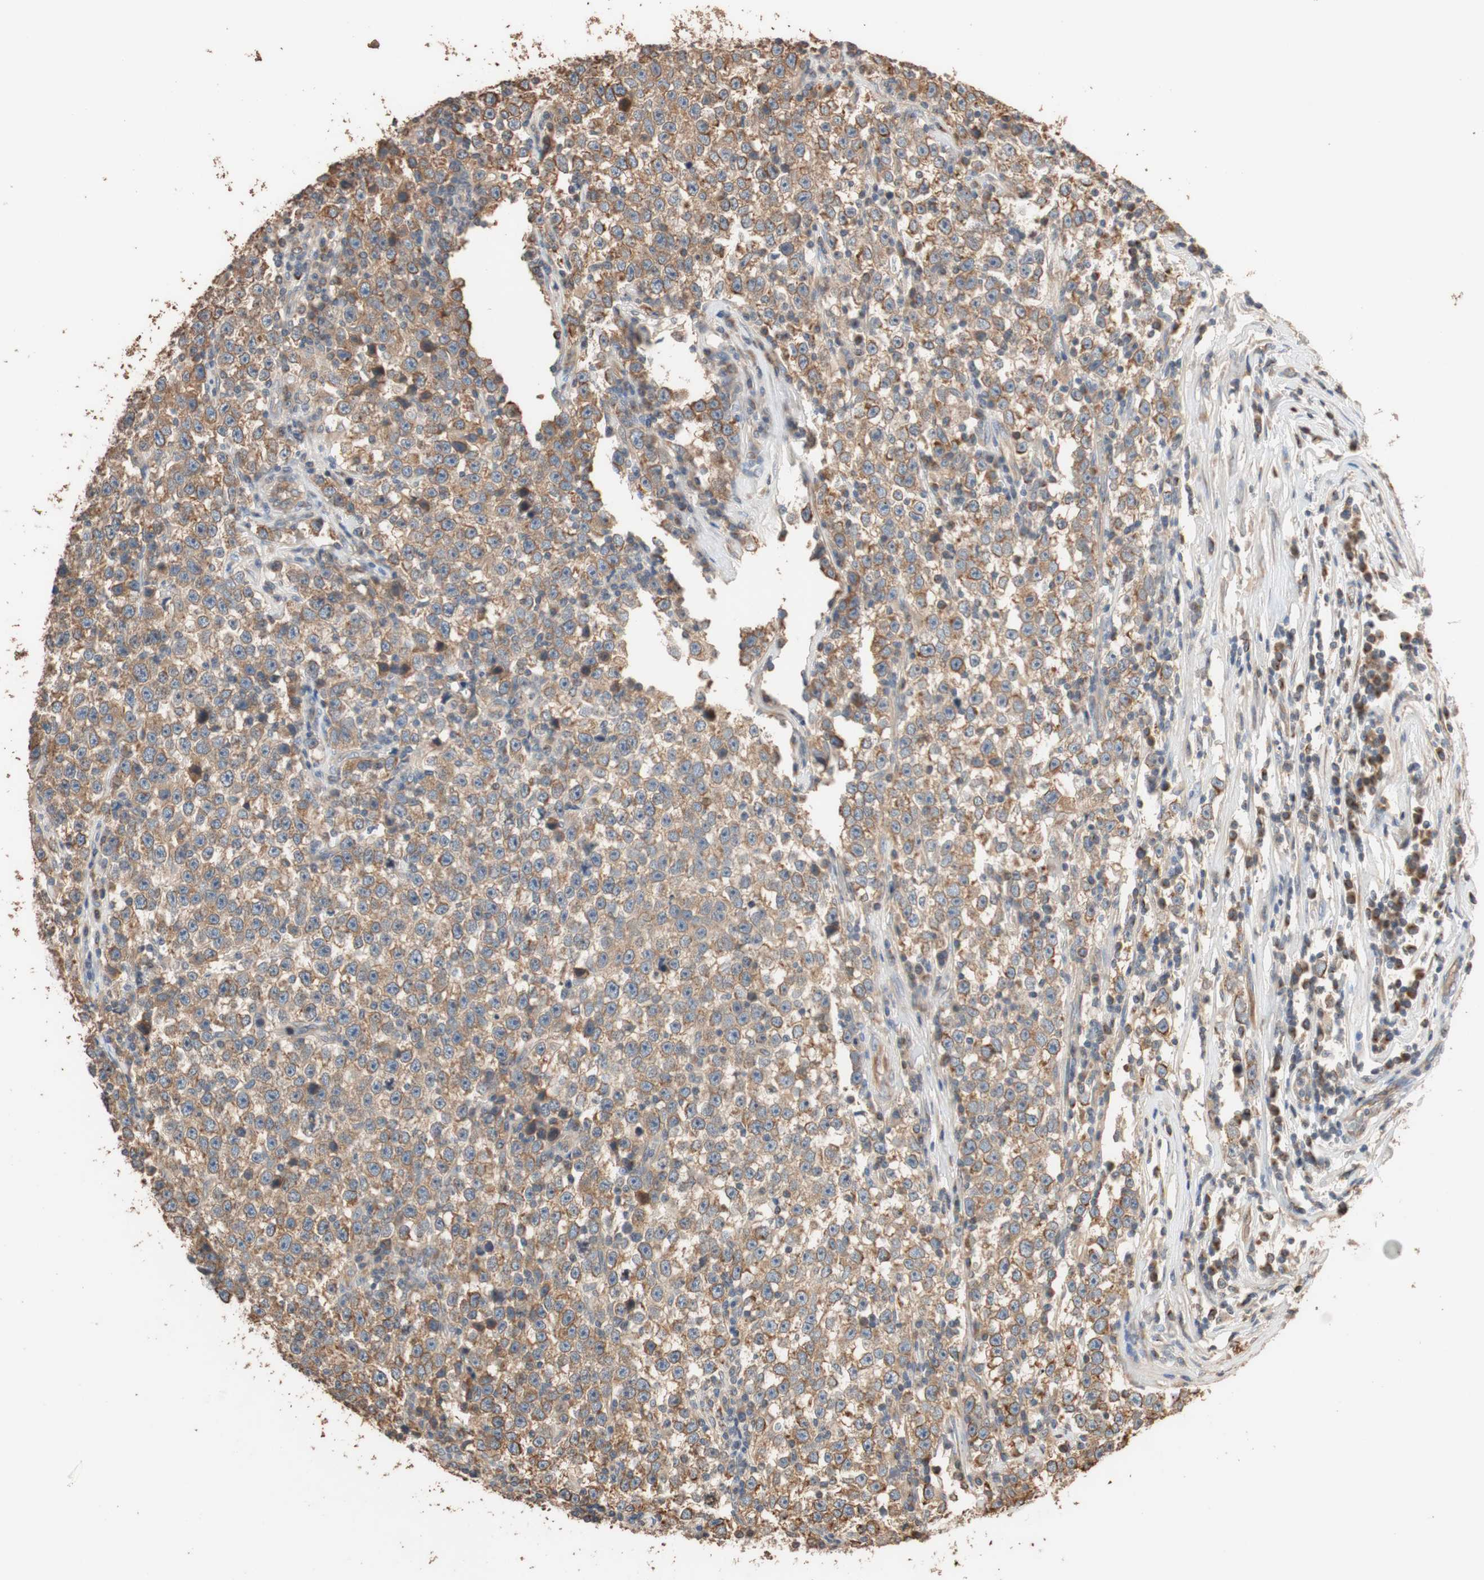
{"staining": {"intensity": "moderate", "quantity": ">75%", "location": "cytoplasmic/membranous"}, "tissue": "testis cancer", "cell_type": "Tumor cells", "image_type": "cancer", "snomed": [{"axis": "morphology", "description": "Seminoma, NOS"}, {"axis": "topography", "description": "Testis"}], "caption": "An IHC photomicrograph of tumor tissue is shown. Protein staining in brown highlights moderate cytoplasmic/membranous positivity in testis cancer (seminoma) within tumor cells.", "gene": "TUBB", "patient": {"sex": "male", "age": 43}}